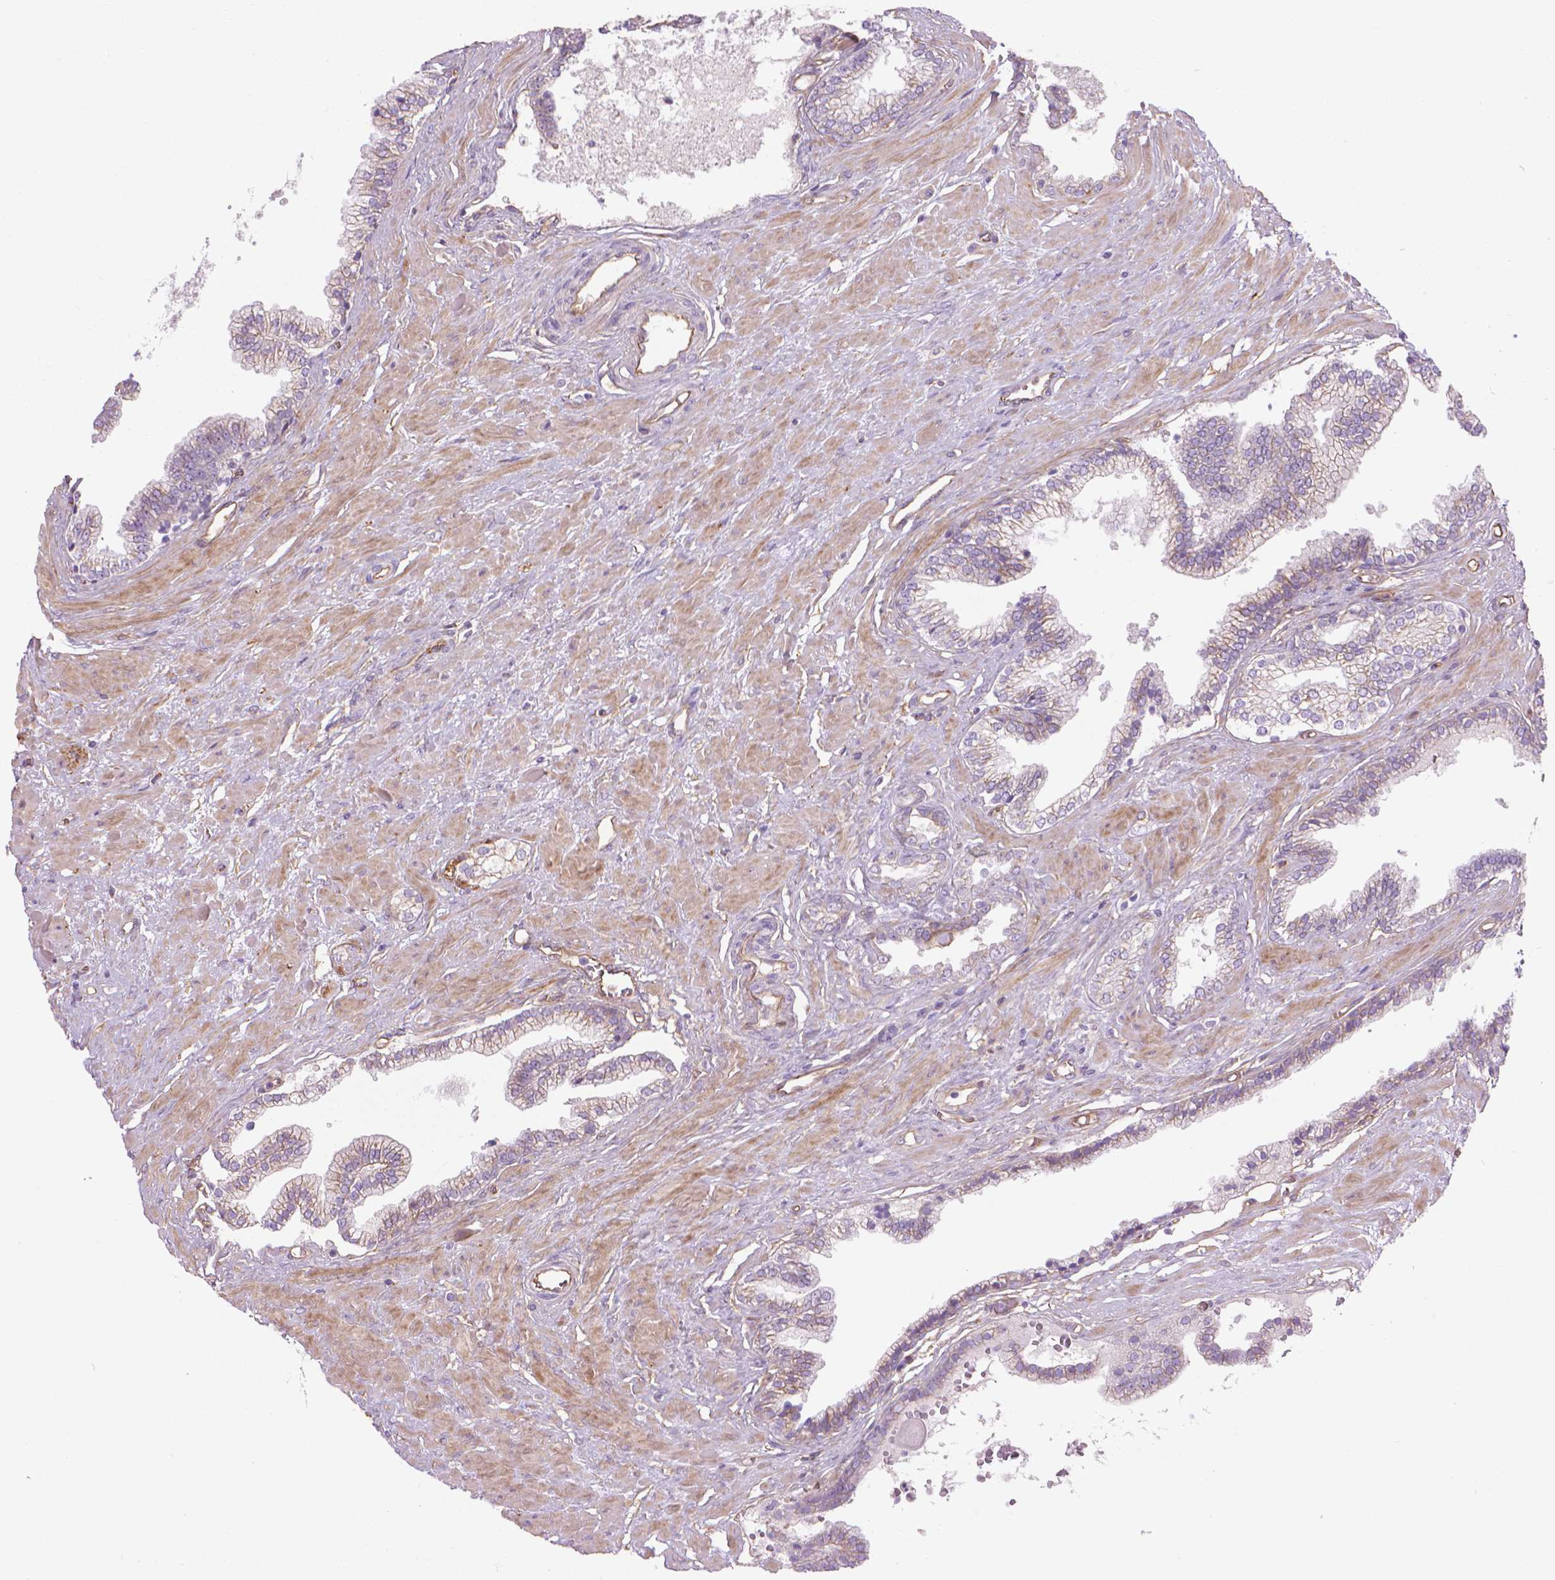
{"staining": {"intensity": "negative", "quantity": "none", "location": "none"}, "tissue": "prostate cancer", "cell_type": "Tumor cells", "image_type": "cancer", "snomed": [{"axis": "morphology", "description": "Adenocarcinoma, Low grade"}, {"axis": "topography", "description": "Prostate"}], "caption": "Prostate cancer (adenocarcinoma (low-grade)) was stained to show a protein in brown. There is no significant staining in tumor cells.", "gene": "TENT5A", "patient": {"sex": "male", "age": 60}}